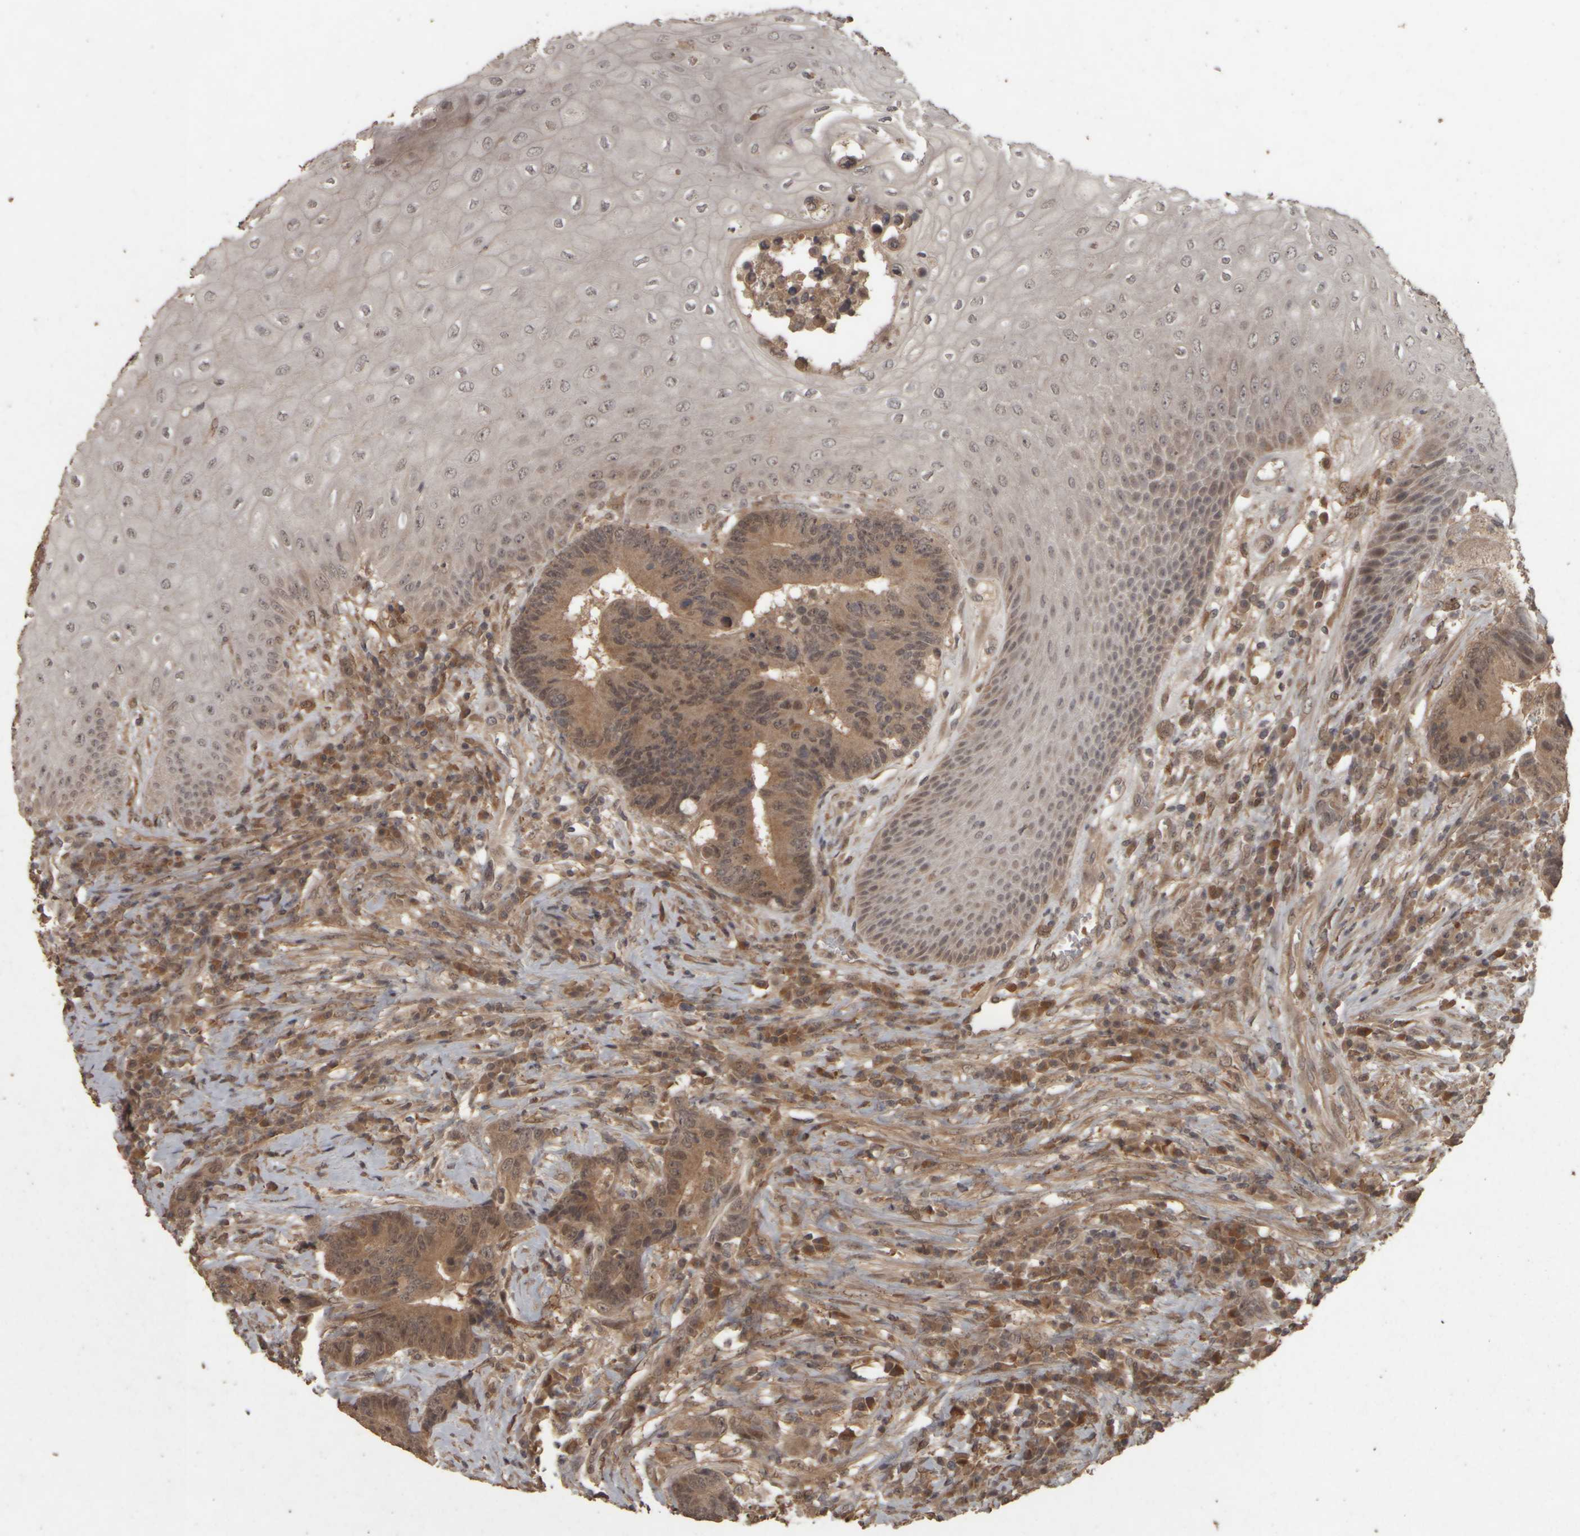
{"staining": {"intensity": "moderate", "quantity": ">75%", "location": "cytoplasmic/membranous"}, "tissue": "colorectal cancer", "cell_type": "Tumor cells", "image_type": "cancer", "snomed": [{"axis": "morphology", "description": "Adenocarcinoma, NOS"}, {"axis": "topography", "description": "Rectum"}, {"axis": "topography", "description": "Anal"}], "caption": "Moderate cytoplasmic/membranous positivity for a protein is seen in approximately >75% of tumor cells of adenocarcinoma (colorectal) using IHC.", "gene": "ACO1", "patient": {"sex": "female", "age": 89}}